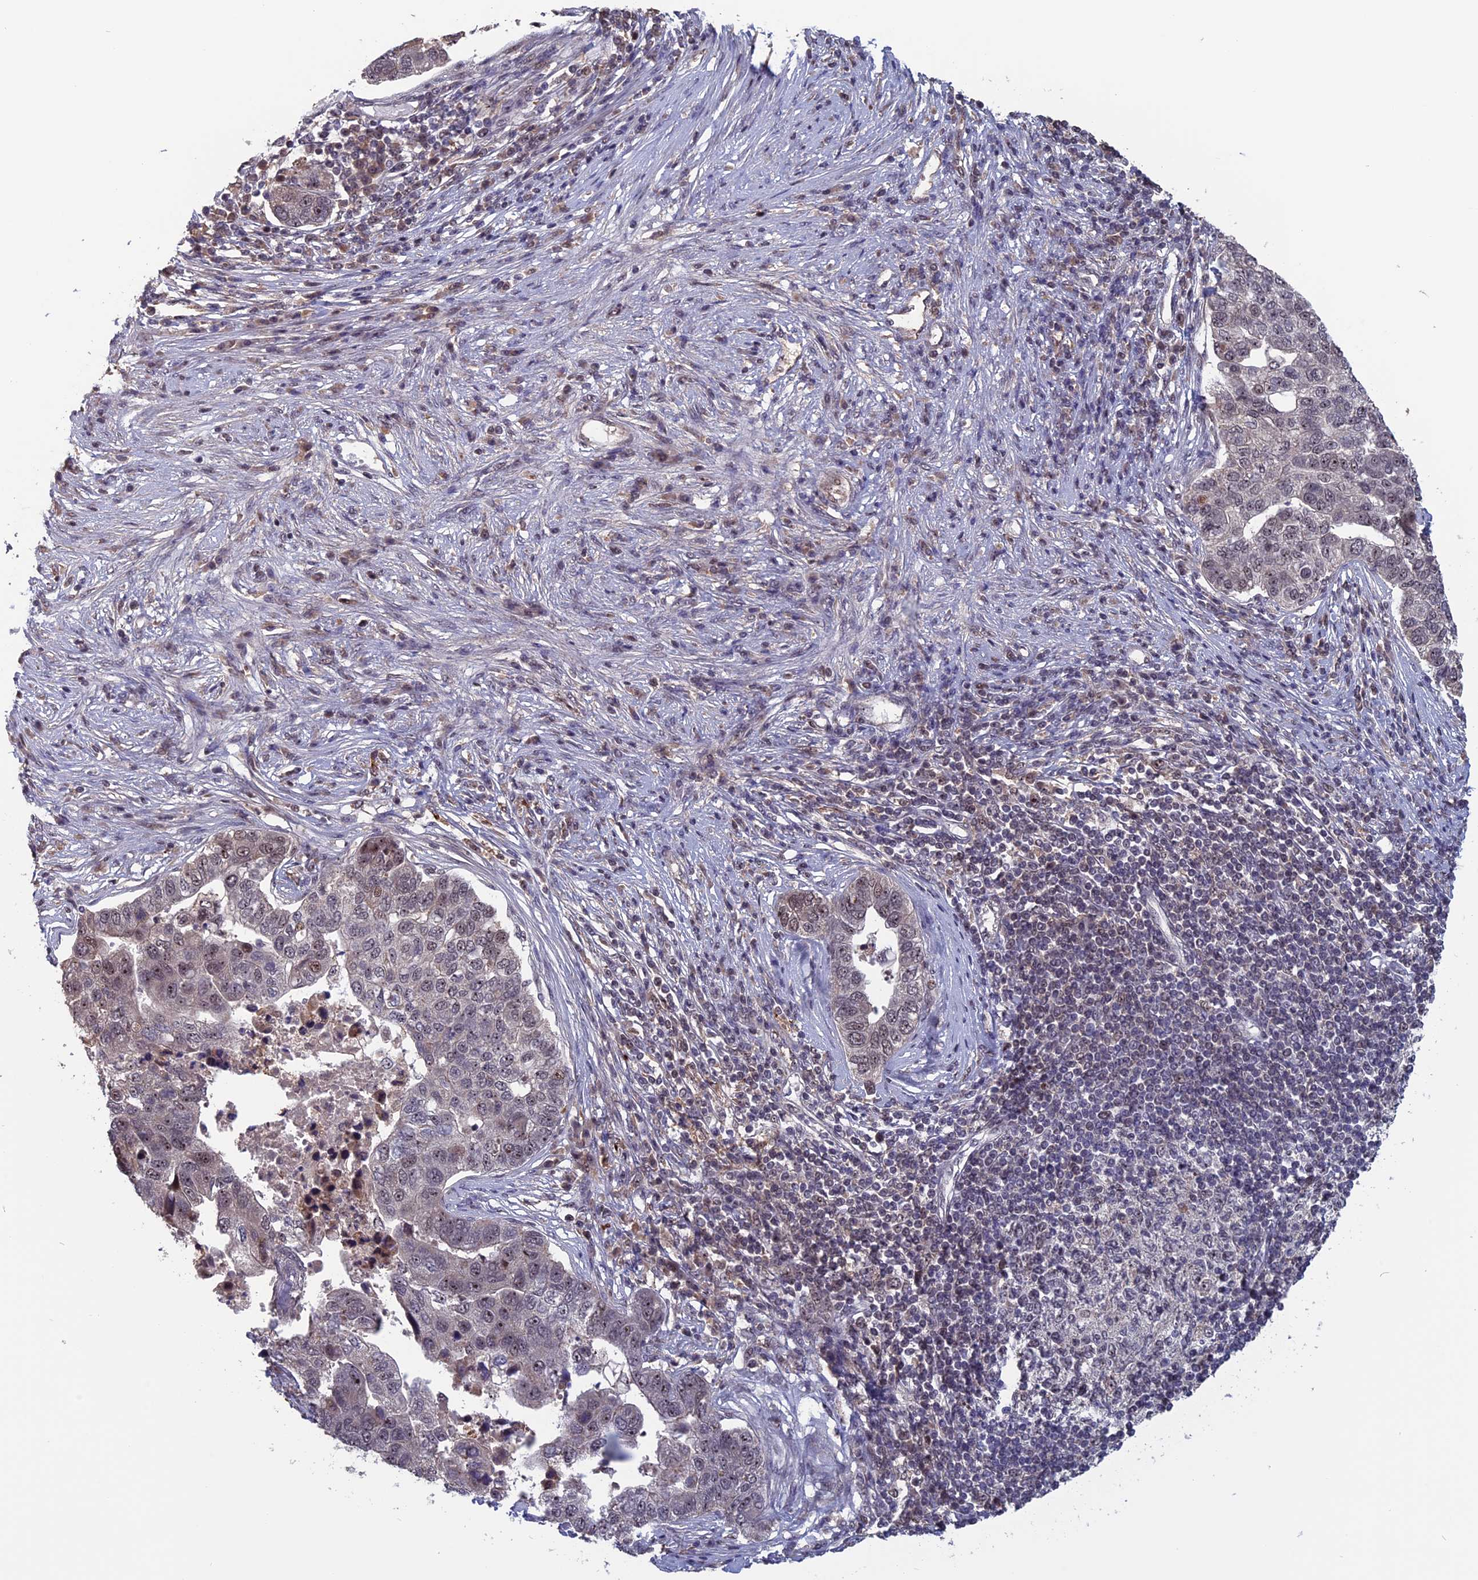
{"staining": {"intensity": "moderate", "quantity": "<25%", "location": "nuclear"}, "tissue": "pancreatic cancer", "cell_type": "Tumor cells", "image_type": "cancer", "snomed": [{"axis": "morphology", "description": "Adenocarcinoma, NOS"}, {"axis": "topography", "description": "Pancreas"}], "caption": "Protein staining of pancreatic cancer (adenocarcinoma) tissue exhibits moderate nuclear expression in approximately <25% of tumor cells.", "gene": "CACTIN", "patient": {"sex": "female", "age": 61}}